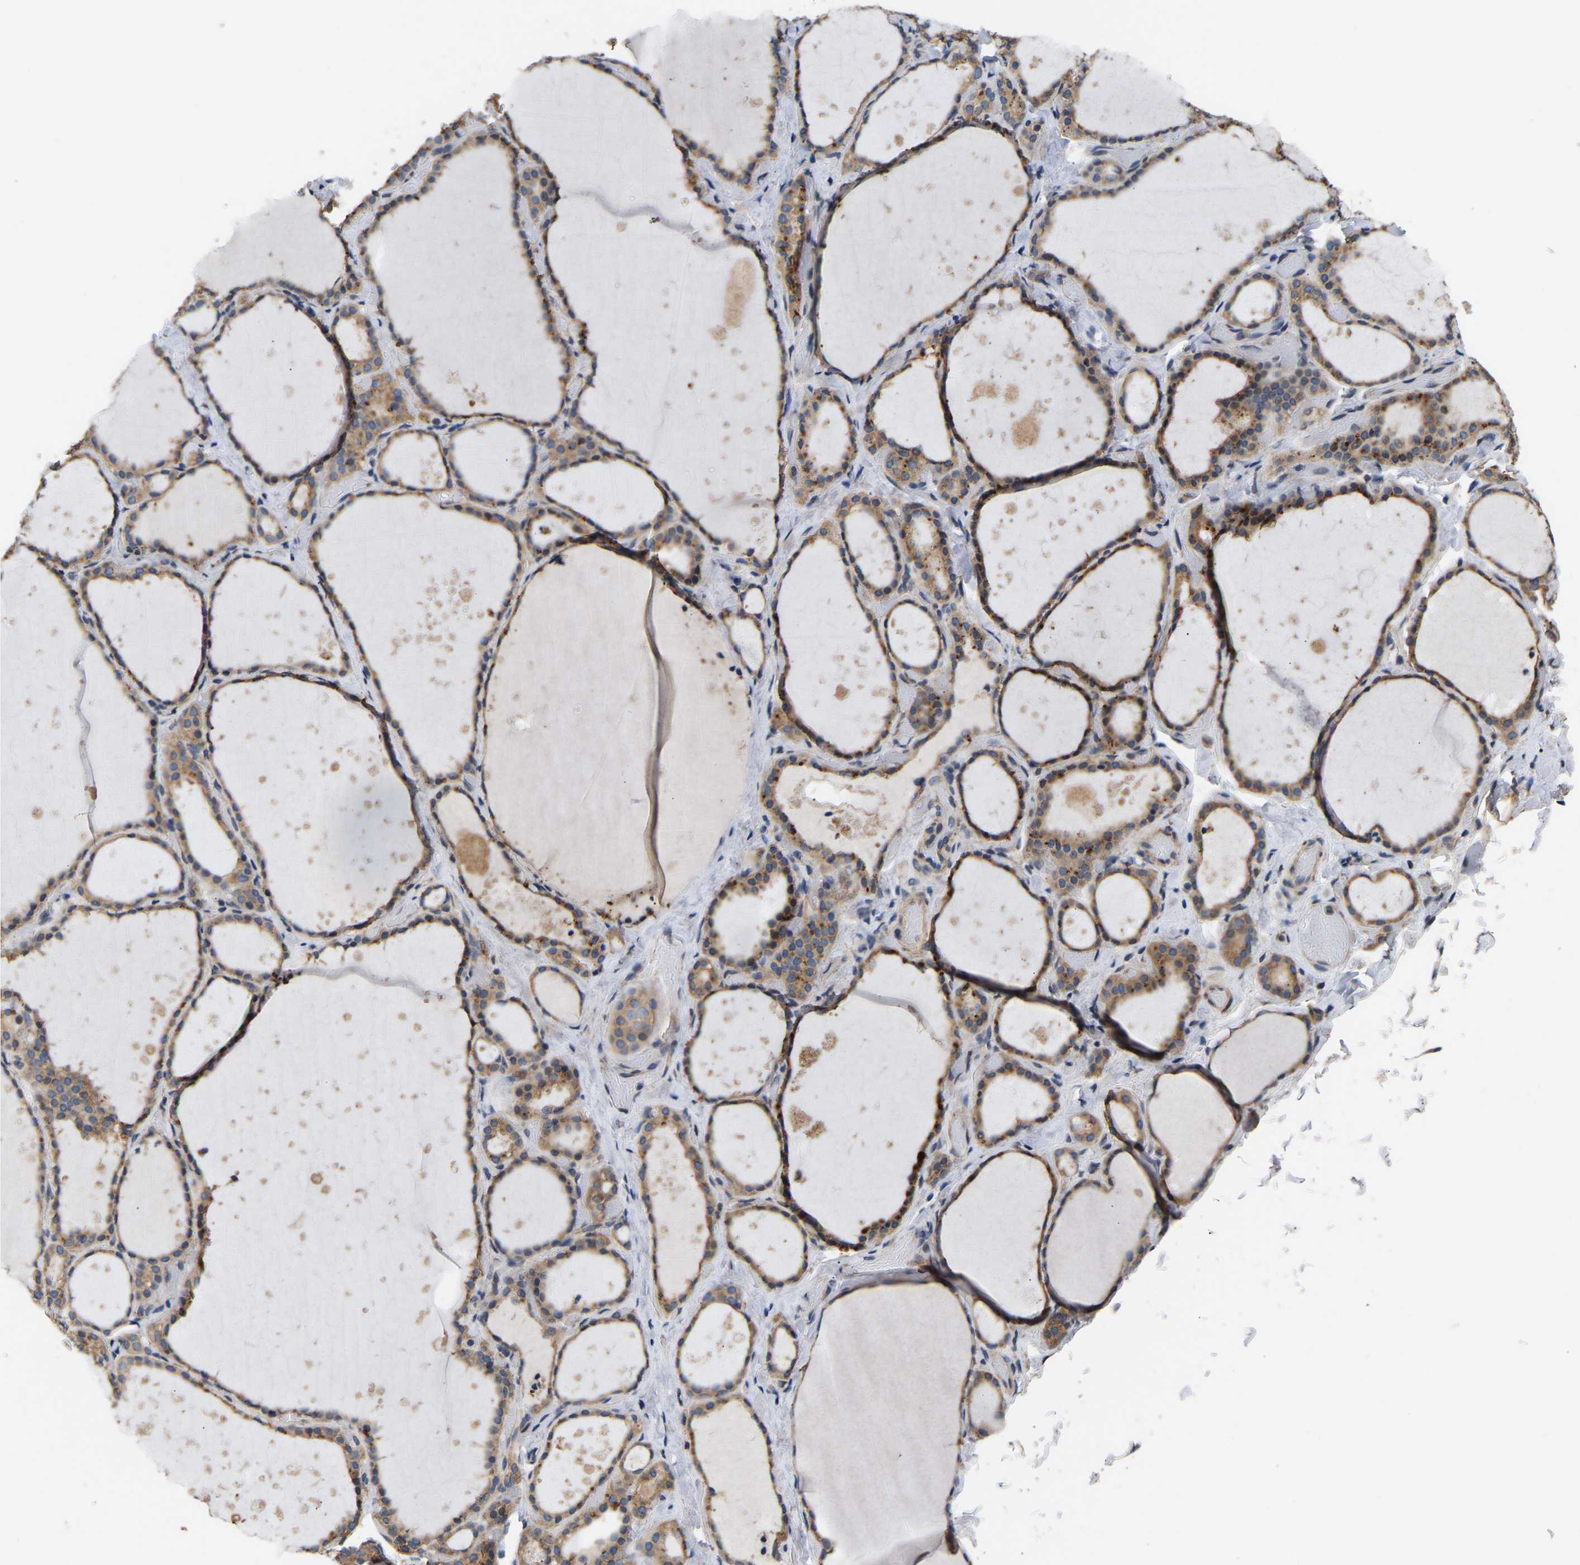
{"staining": {"intensity": "moderate", "quantity": ">75%", "location": "cytoplasmic/membranous"}, "tissue": "thyroid gland", "cell_type": "Glandular cells", "image_type": "normal", "snomed": [{"axis": "morphology", "description": "Normal tissue, NOS"}, {"axis": "topography", "description": "Thyroid gland"}], "caption": "Protein staining of benign thyroid gland demonstrates moderate cytoplasmic/membranous expression in approximately >75% of glandular cells. (Stains: DAB (3,3'-diaminobenzidine) in brown, nuclei in blue, Microscopy: brightfield microscopy at high magnification).", "gene": "AIMP2", "patient": {"sex": "female", "age": 44}}